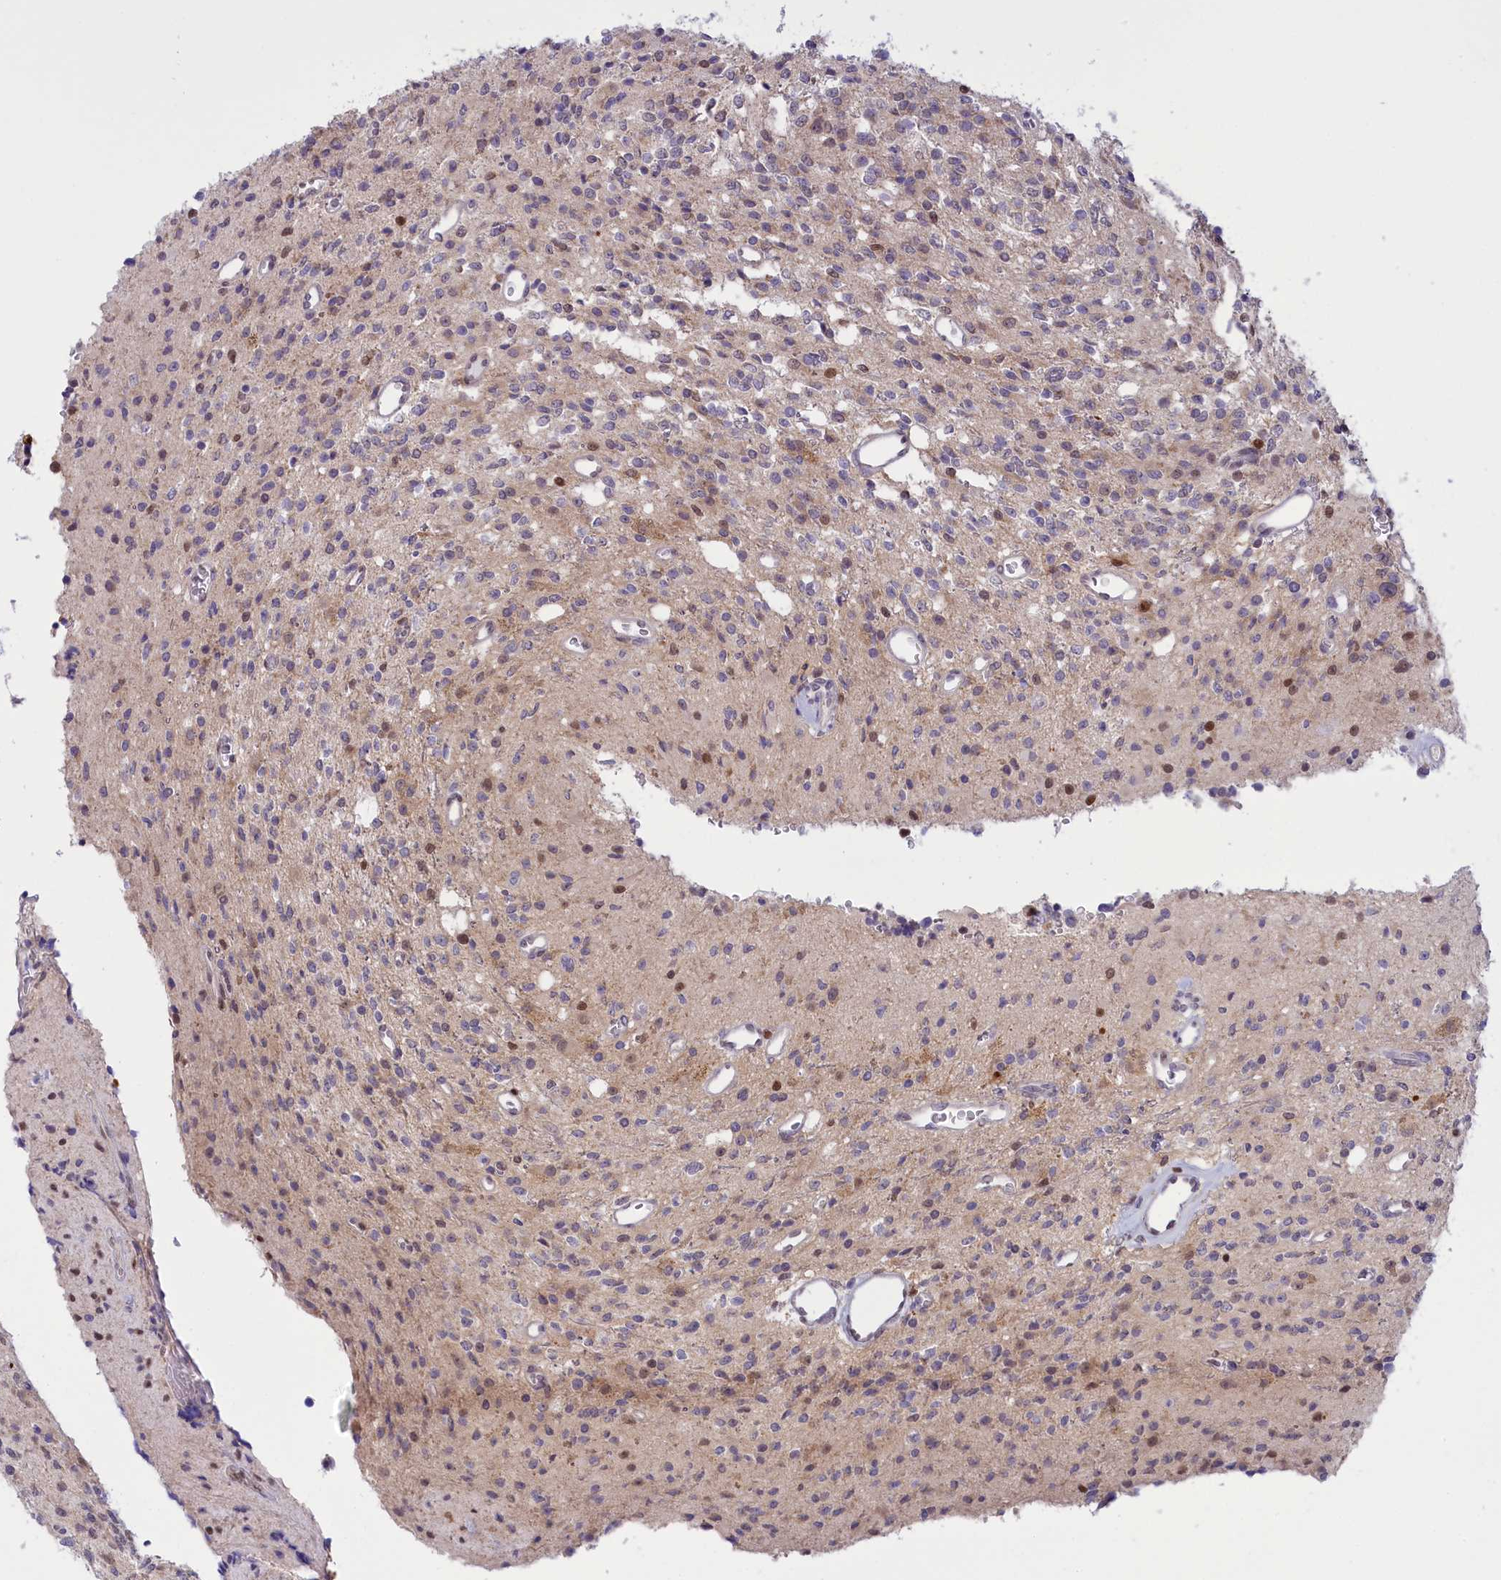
{"staining": {"intensity": "negative", "quantity": "none", "location": "none"}, "tissue": "glioma", "cell_type": "Tumor cells", "image_type": "cancer", "snomed": [{"axis": "morphology", "description": "Glioma, malignant, High grade"}, {"axis": "topography", "description": "Brain"}], "caption": "Immunohistochemistry photomicrograph of neoplastic tissue: human malignant glioma (high-grade) stained with DAB (3,3'-diaminobenzidine) reveals no significant protein staining in tumor cells.", "gene": "IZUMO2", "patient": {"sex": "male", "age": 34}}